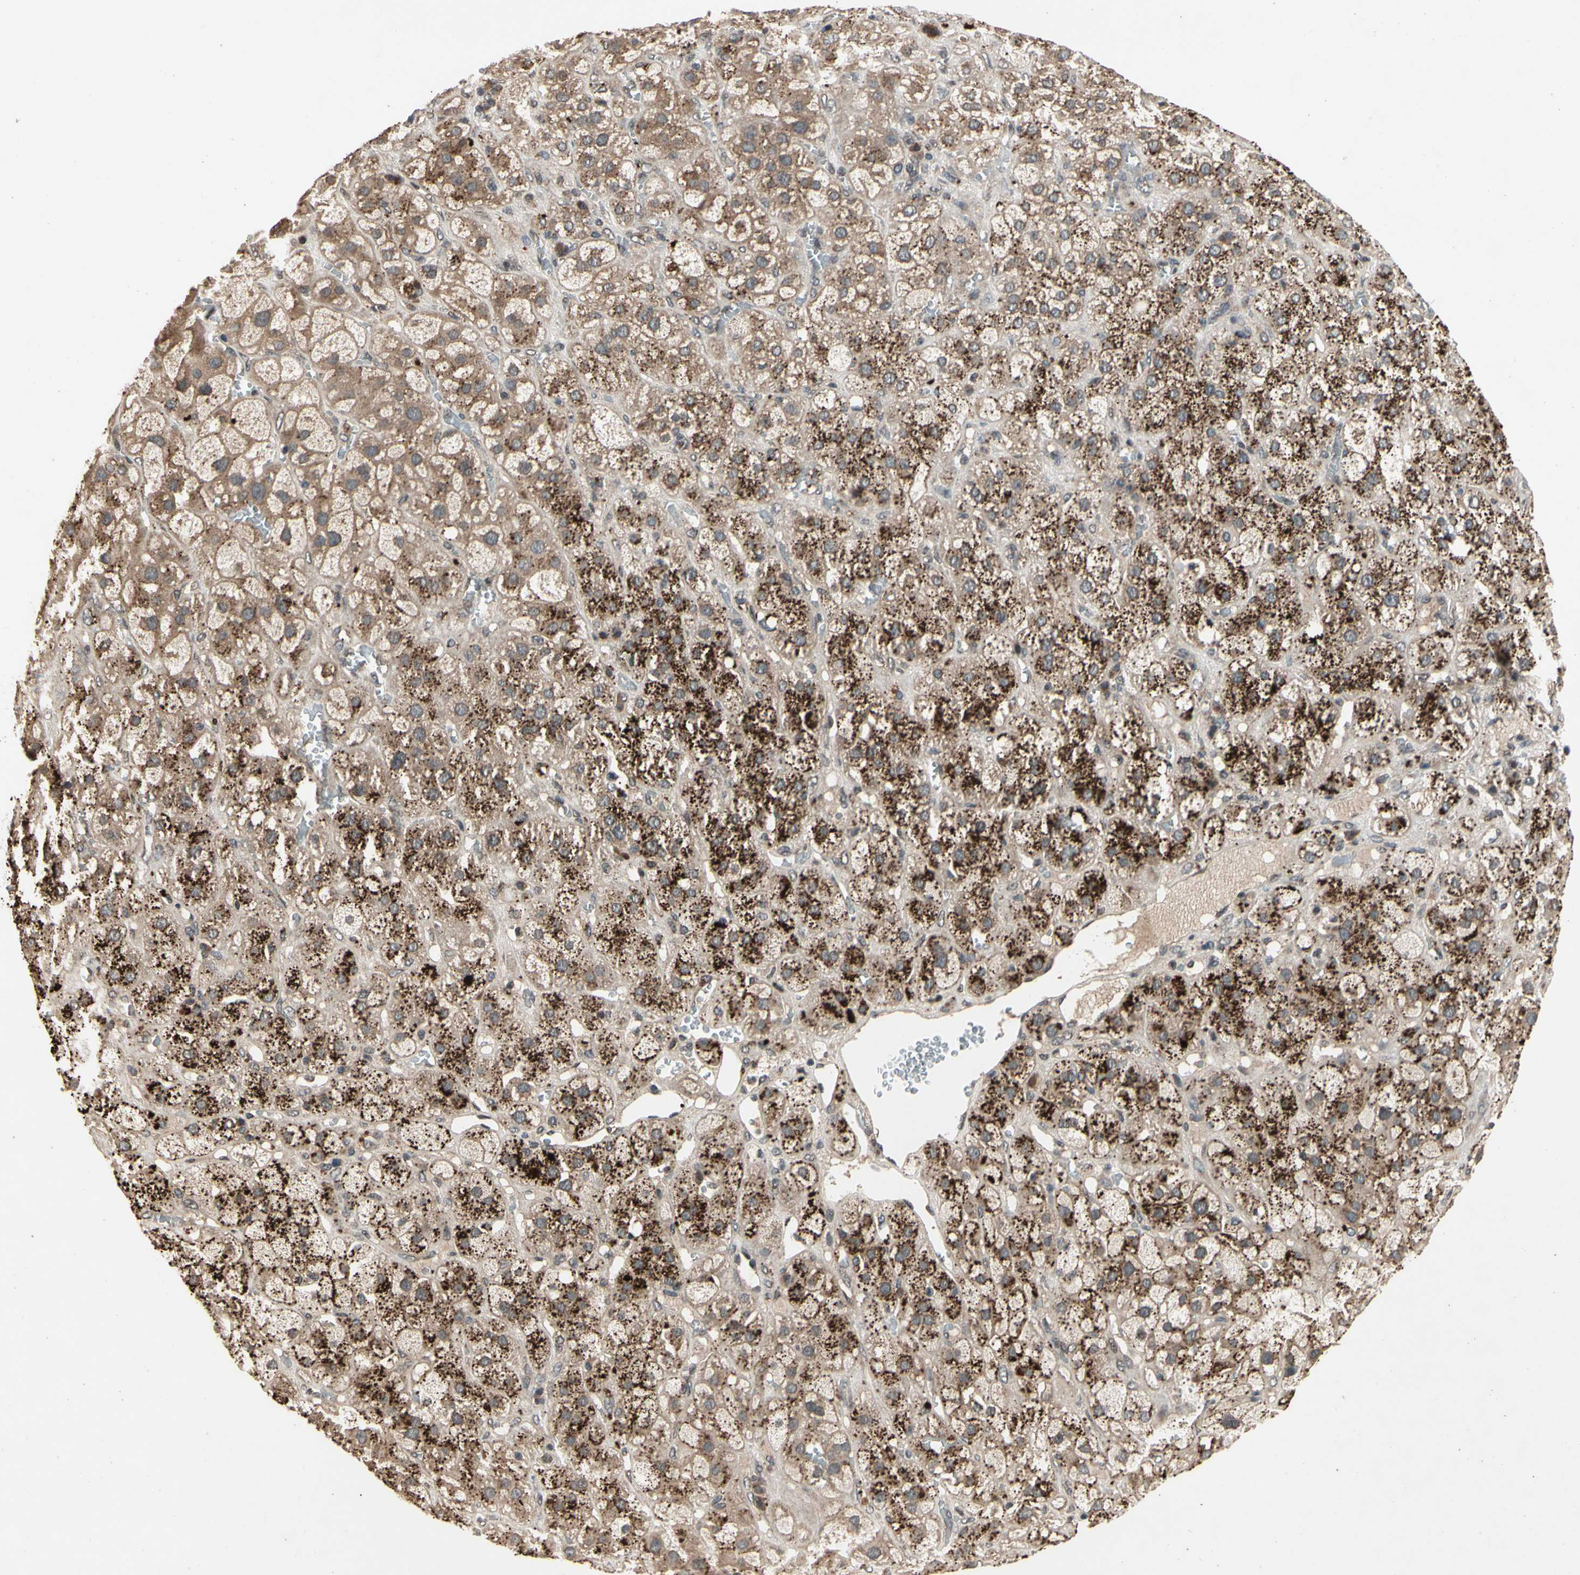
{"staining": {"intensity": "strong", "quantity": "25%-75%", "location": "cytoplasmic/membranous"}, "tissue": "adrenal gland", "cell_type": "Glandular cells", "image_type": "normal", "snomed": [{"axis": "morphology", "description": "Normal tissue, NOS"}, {"axis": "topography", "description": "Adrenal gland"}], "caption": "Strong cytoplasmic/membranous expression is appreciated in about 25%-75% of glandular cells in normal adrenal gland.", "gene": "DPY19L3", "patient": {"sex": "female", "age": 47}}